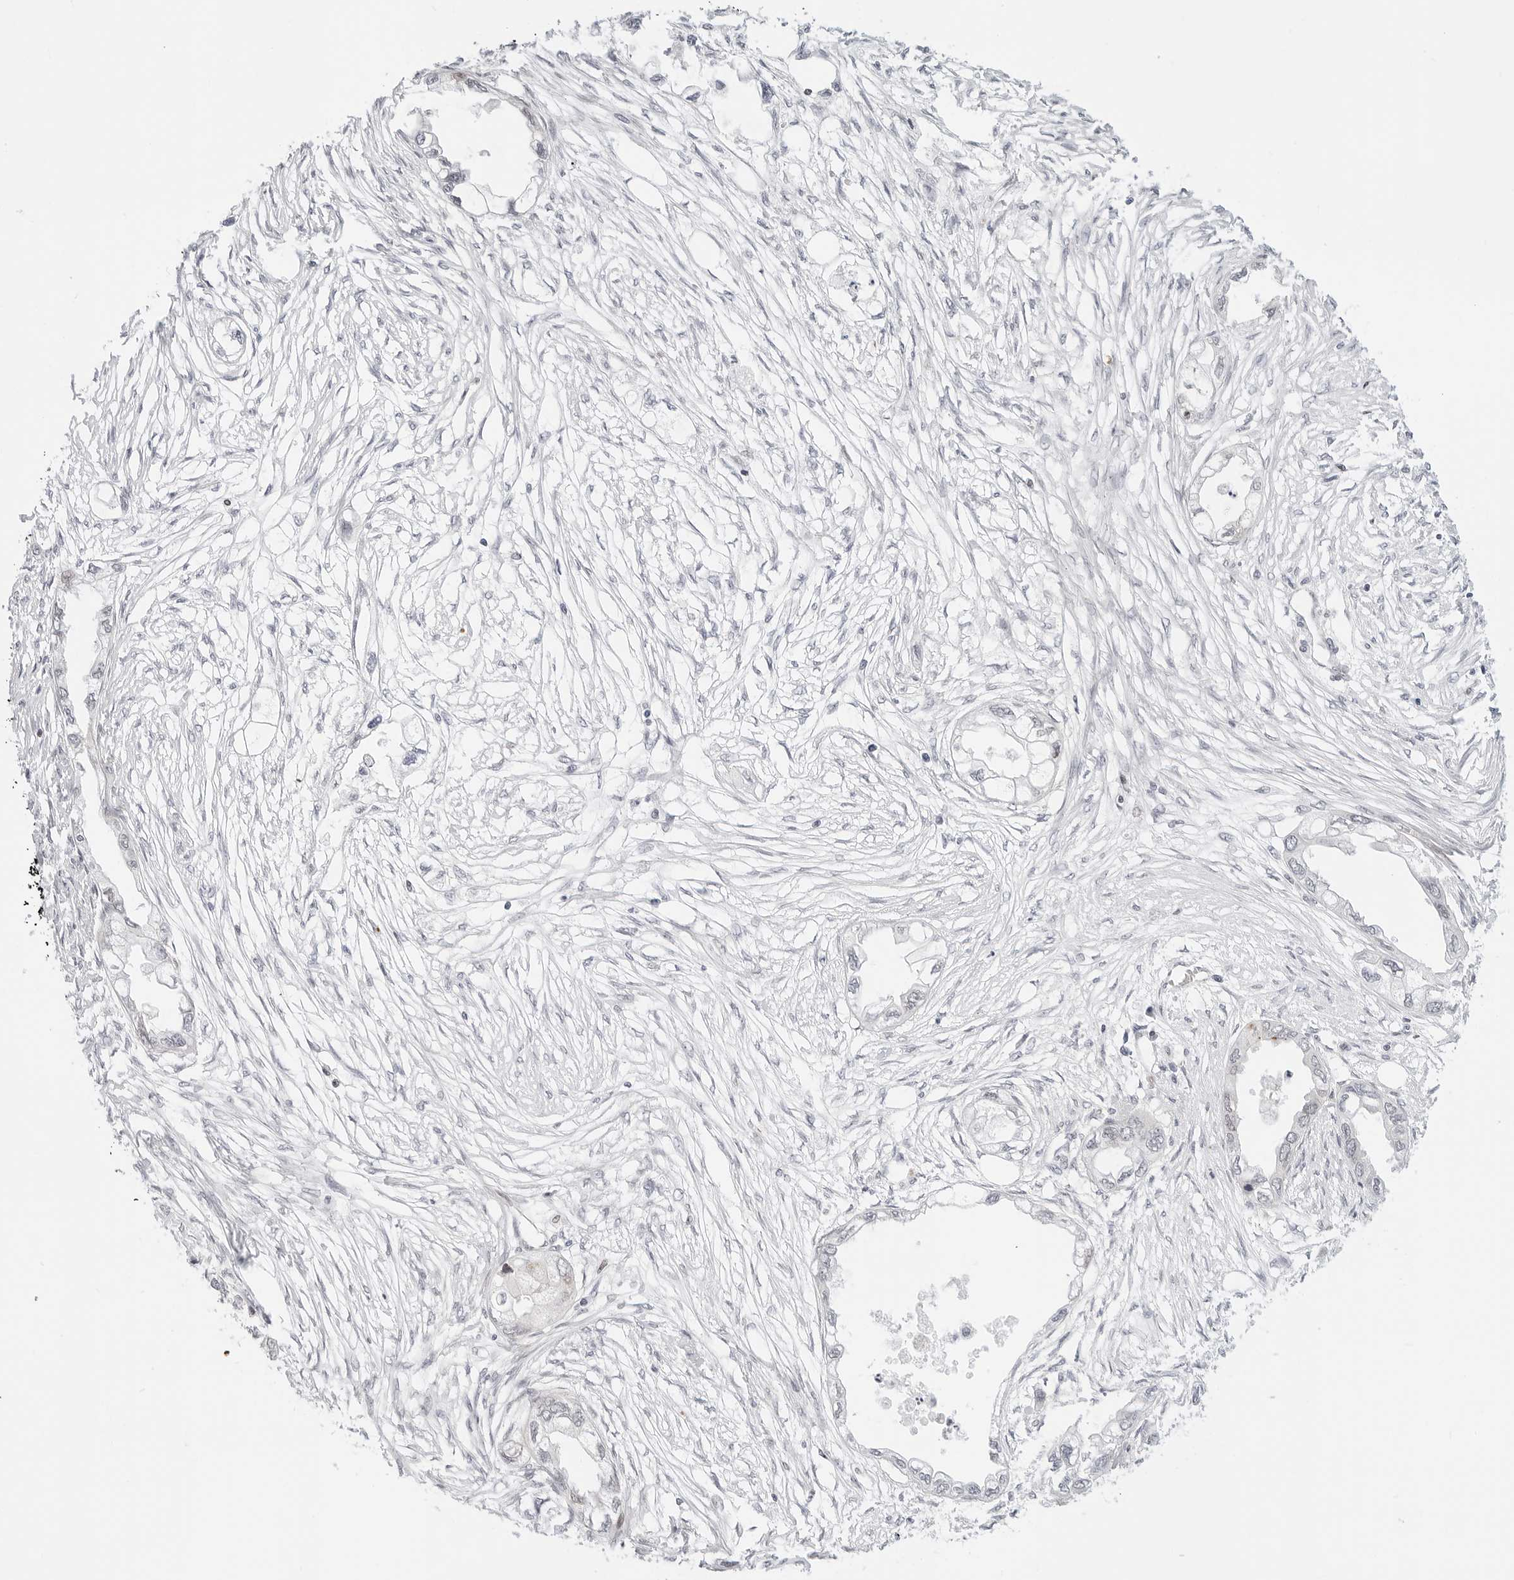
{"staining": {"intensity": "negative", "quantity": "none", "location": "none"}, "tissue": "endometrial cancer", "cell_type": "Tumor cells", "image_type": "cancer", "snomed": [{"axis": "morphology", "description": "Adenocarcinoma, NOS"}, {"axis": "morphology", "description": "Adenocarcinoma, metastatic, NOS"}, {"axis": "topography", "description": "Adipose tissue"}, {"axis": "topography", "description": "Endometrium"}], "caption": "Endometrial cancer stained for a protein using IHC demonstrates no staining tumor cells.", "gene": "ZNF613", "patient": {"sex": "female", "age": 67}}